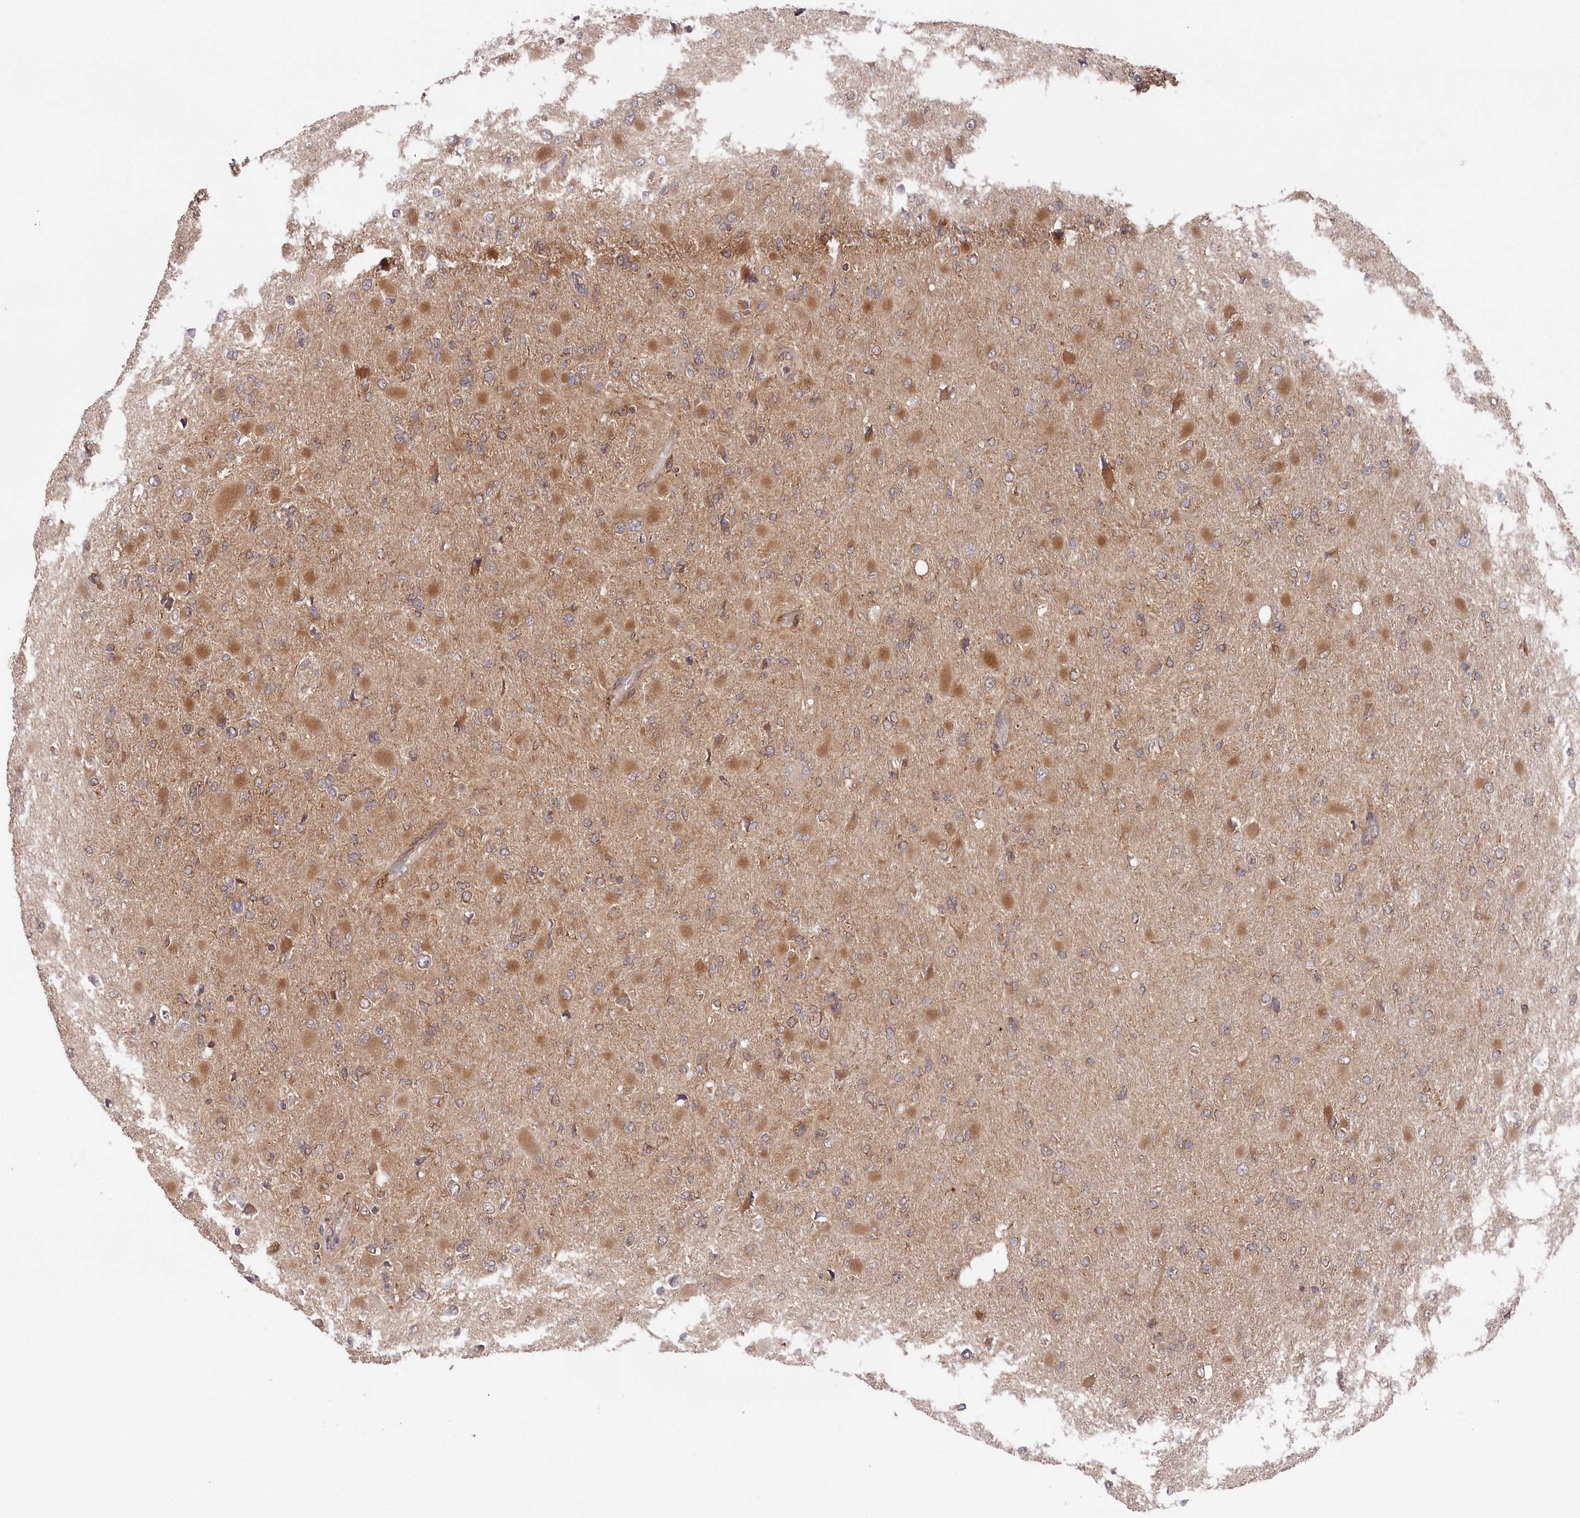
{"staining": {"intensity": "moderate", "quantity": "25%-75%", "location": "cytoplasmic/membranous"}, "tissue": "glioma", "cell_type": "Tumor cells", "image_type": "cancer", "snomed": [{"axis": "morphology", "description": "Glioma, malignant, High grade"}, {"axis": "topography", "description": "Cerebral cortex"}], "caption": "Human glioma stained for a protein (brown) shows moderate cytoplasmic/membranous positive expression in approximately 25%-75% of tumor cells.", "gene": "PPP1R21", "patient": {"sex": "female", "age": 36}}